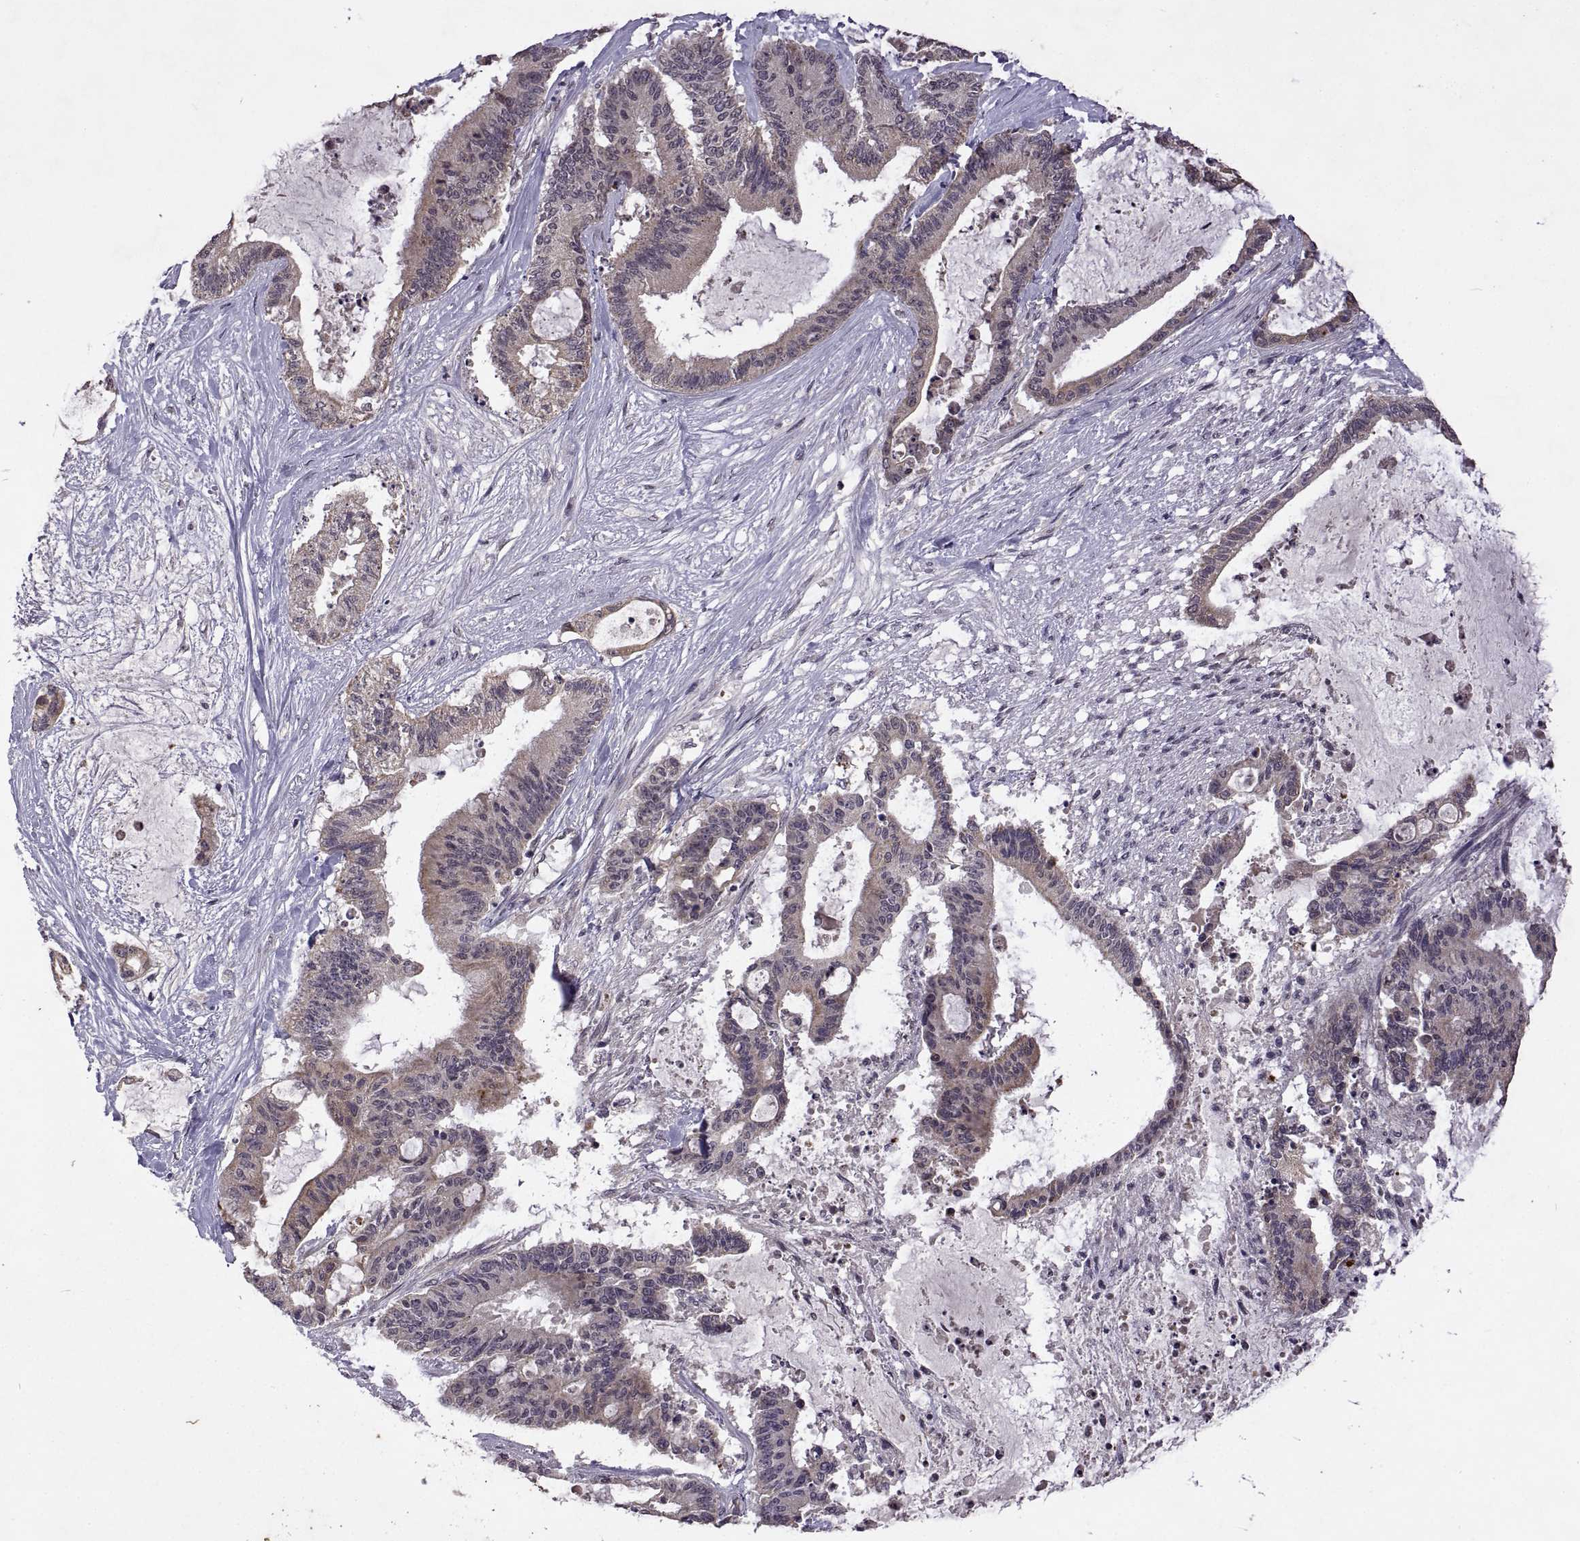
{"staining": {"intensity": "weak", "quantity": "25%-75%", "location": "cytoplasmic/membranous"}, "tissue": "liver cancer", "cell_type": "Tumor cells", "image_type": "cancer", "snomed": [{"axis": "morphology", "description": "Normal tissue, NOS"}, {"axis": "morphology", "description": "Cholangiocarcinoma"}, {"axis": "topography", "description": "Liver"}, {"axis": "topography", "description": "Peripheral nerve tissue"}], "caption": "Cholangiocarcinoma (liver) was stained to show a protein in brown. There is low levels of weak cytoplasmic/membranous positivity in about 25%-75% of tumor cells.", "gene": "LAMA1", "patient": {"sex": "female", "age": 73}}